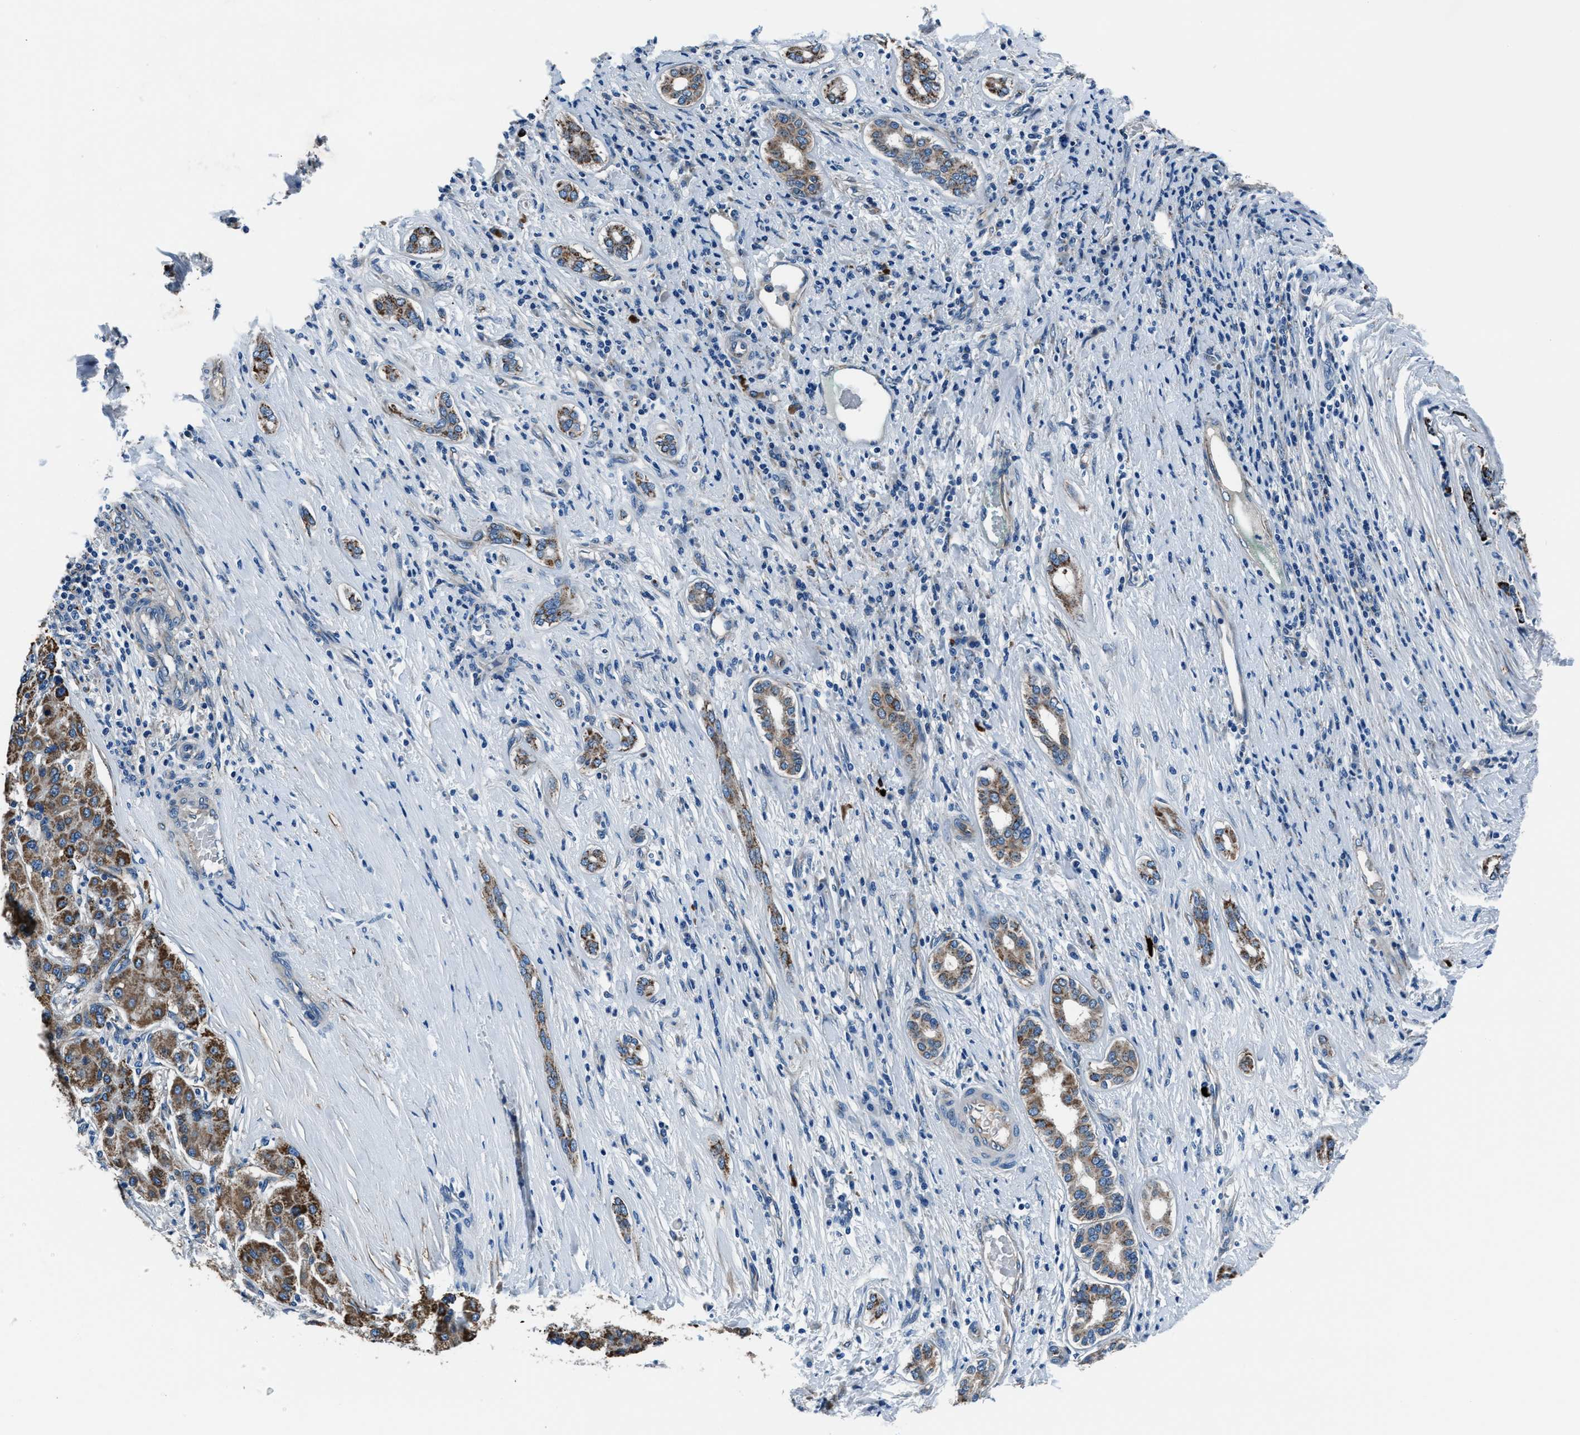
{"staining": {"intensity": "moderate", "quantity": ">75%", "location": "cytoplasmic/membranous"}, "tissue": "liver cancer", "cell_type": "Tumor cells", "image_type": "cancer", "snomed": [{"axis": "morphology", "description": "Carcinoma, Hepatocellular, NOS"}, {"axis": "topography", "description": "Liver"}], "caption": "DAB immunohistochemical staining of hepatocellular carcinoma (liver) demonstrates moderate cytoplasmic/membranous protein expression in approximately >75% of tumor cells. The protein is shown in brown color, while the nuclei are stained blue.", "gene": "PRTFDC1", "patient": {"sex": "male", "age": 65}}